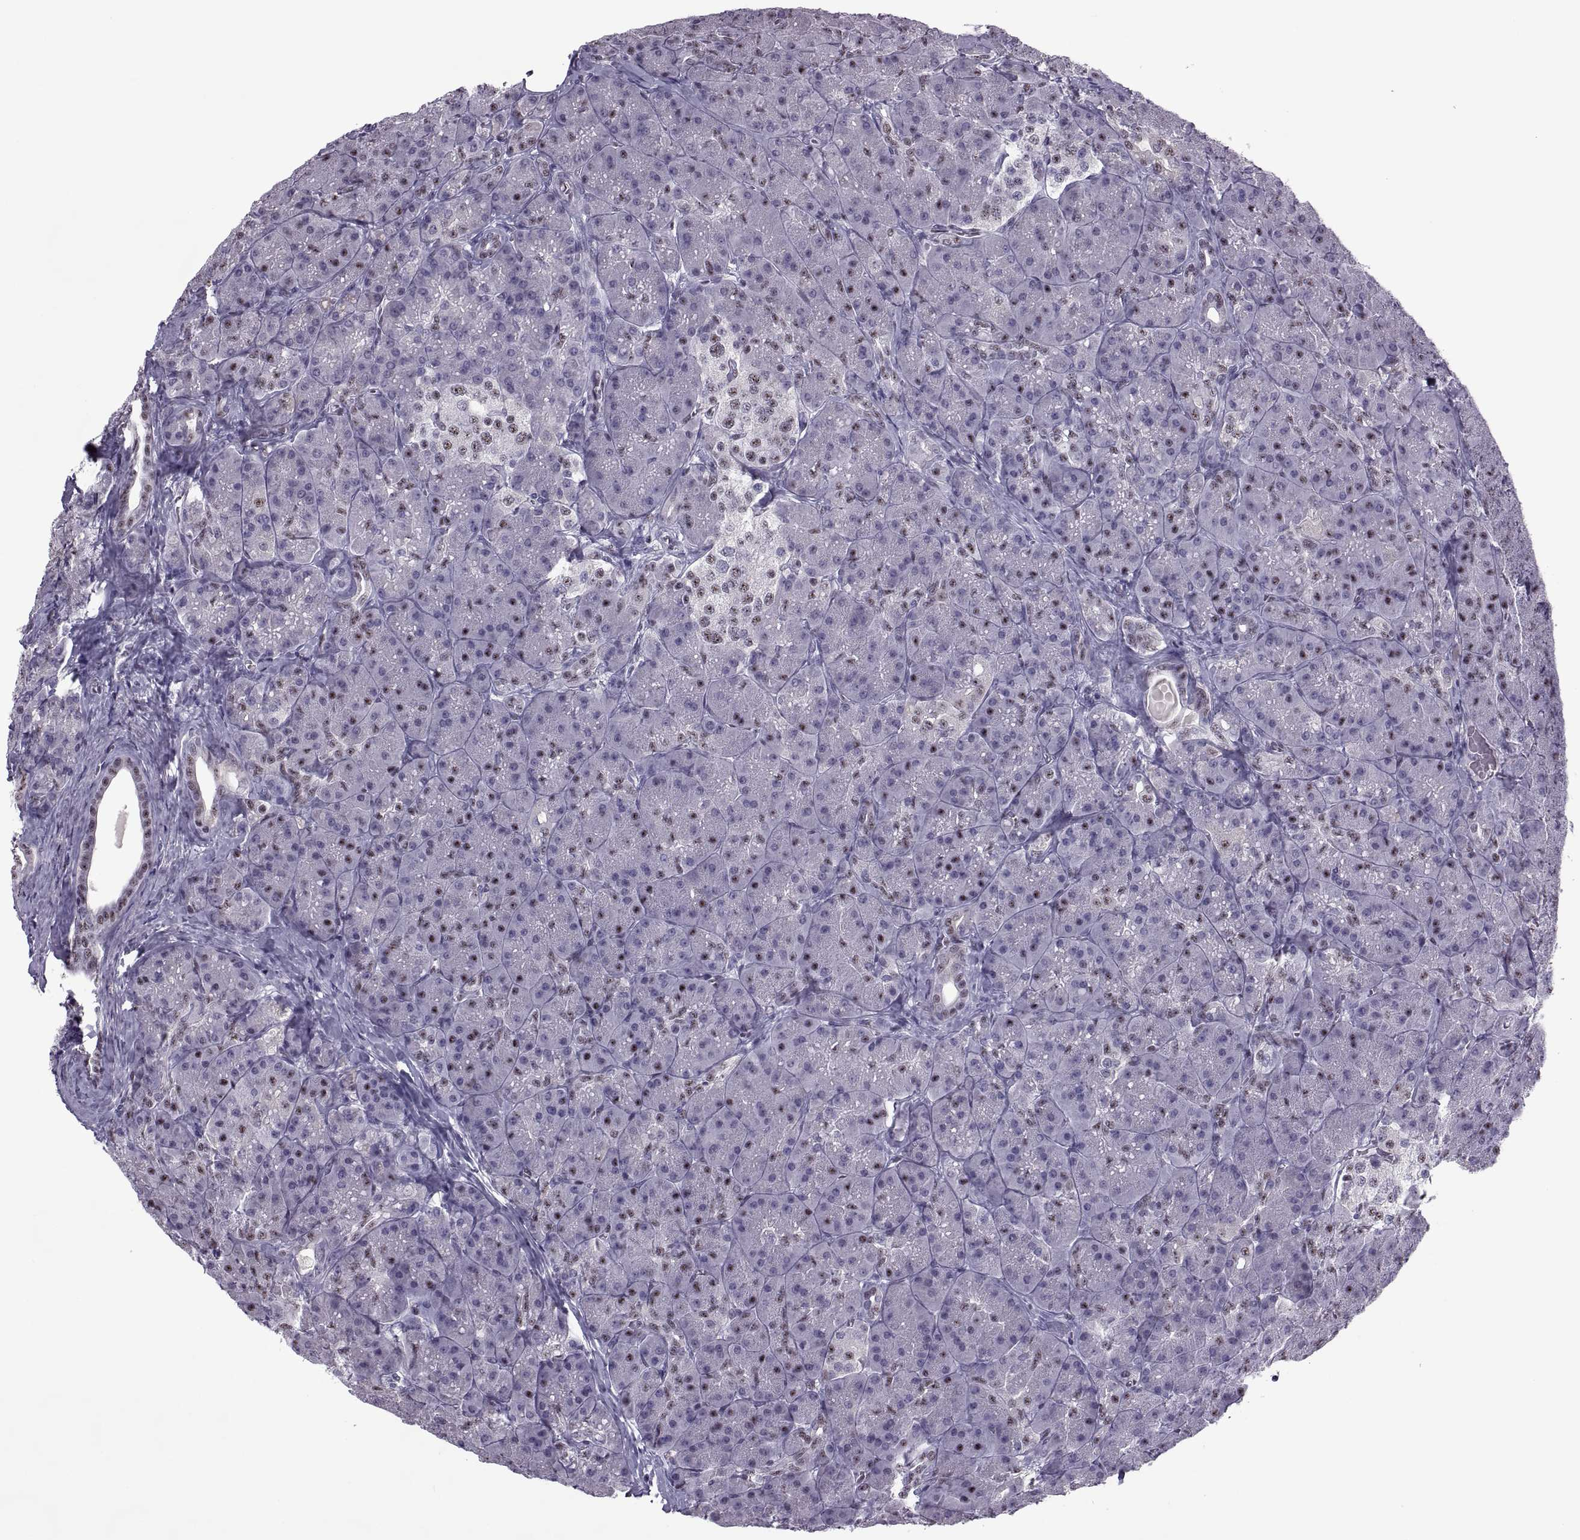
{"staining": {"intensity": "weak", "quantity": "25%-75%", "location": "nuclear"}, "tissue": "pancreas", "cell_type": "Exocrine glandular cells", "image_type": "normal", "snomed": [{"axis": "morphology", "description": "Normal tissue, NOS"}, {"axis": "topography", "description": "Pancreas"}], "caption": "Protein analysis of benign pancreas shows weak nuclear staining in approximately 25%-75% of exocrine glandular cells.", "gene": "MAGEA4", "patient": {"sex": "male", "age": 57}}